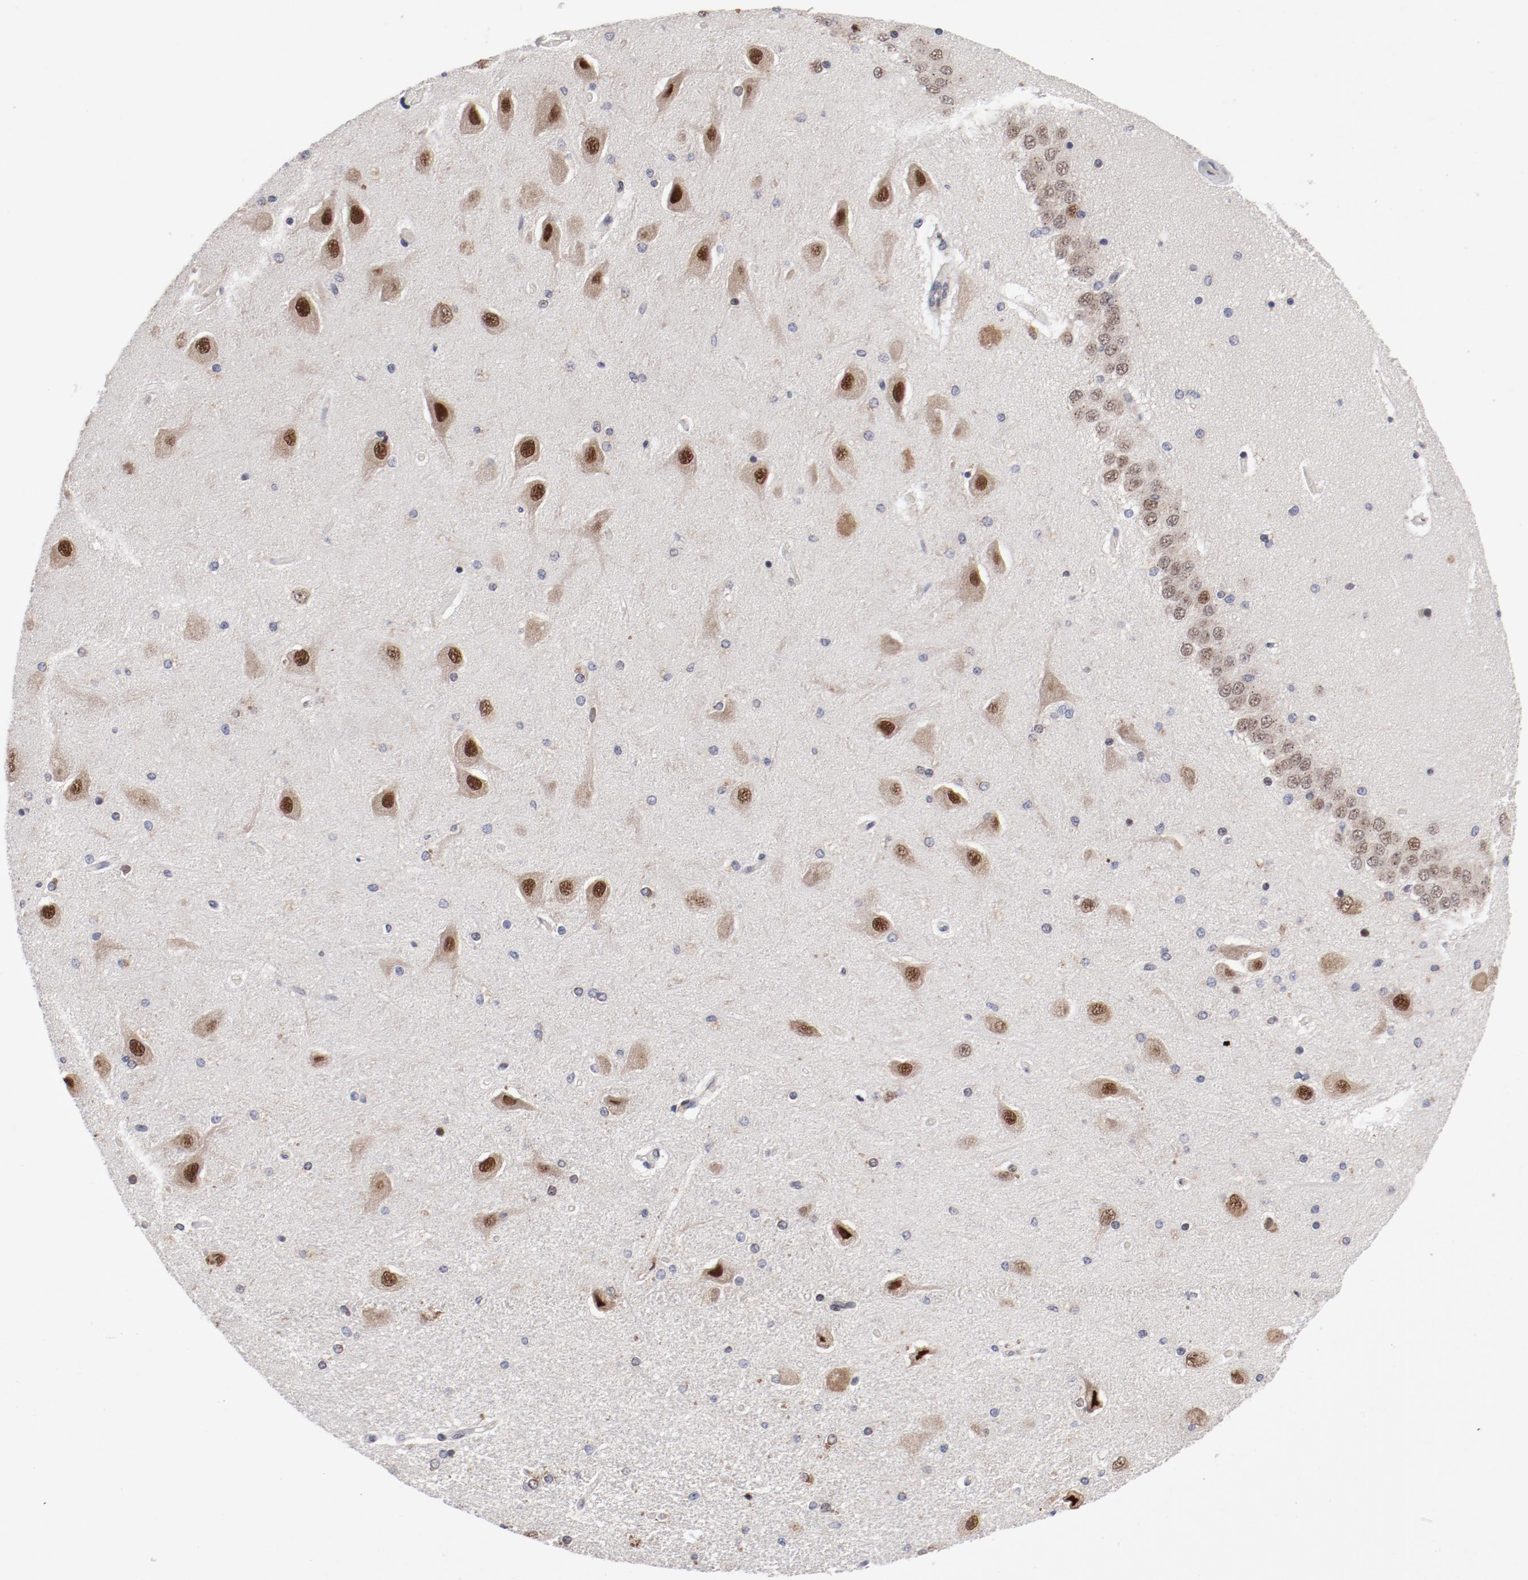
{"staining": {"intensity": "negative", "quantity": "none", "location": "none"}, "tissue": "hippocampus", "cell_type": "Glial cells", "image_type": "normal", "snomed": [{"axis": "morphology", "description": "Normal tissue, NOS"}, {"axis": "topography", "description": "Hippocampus"}], "caption": "This is an immunohistochemistry histopathology image of benign human hippocampus. There is no staining in glial cells.", "gene": "RPL12", "patient": {"sex": "female", "age": 54}}